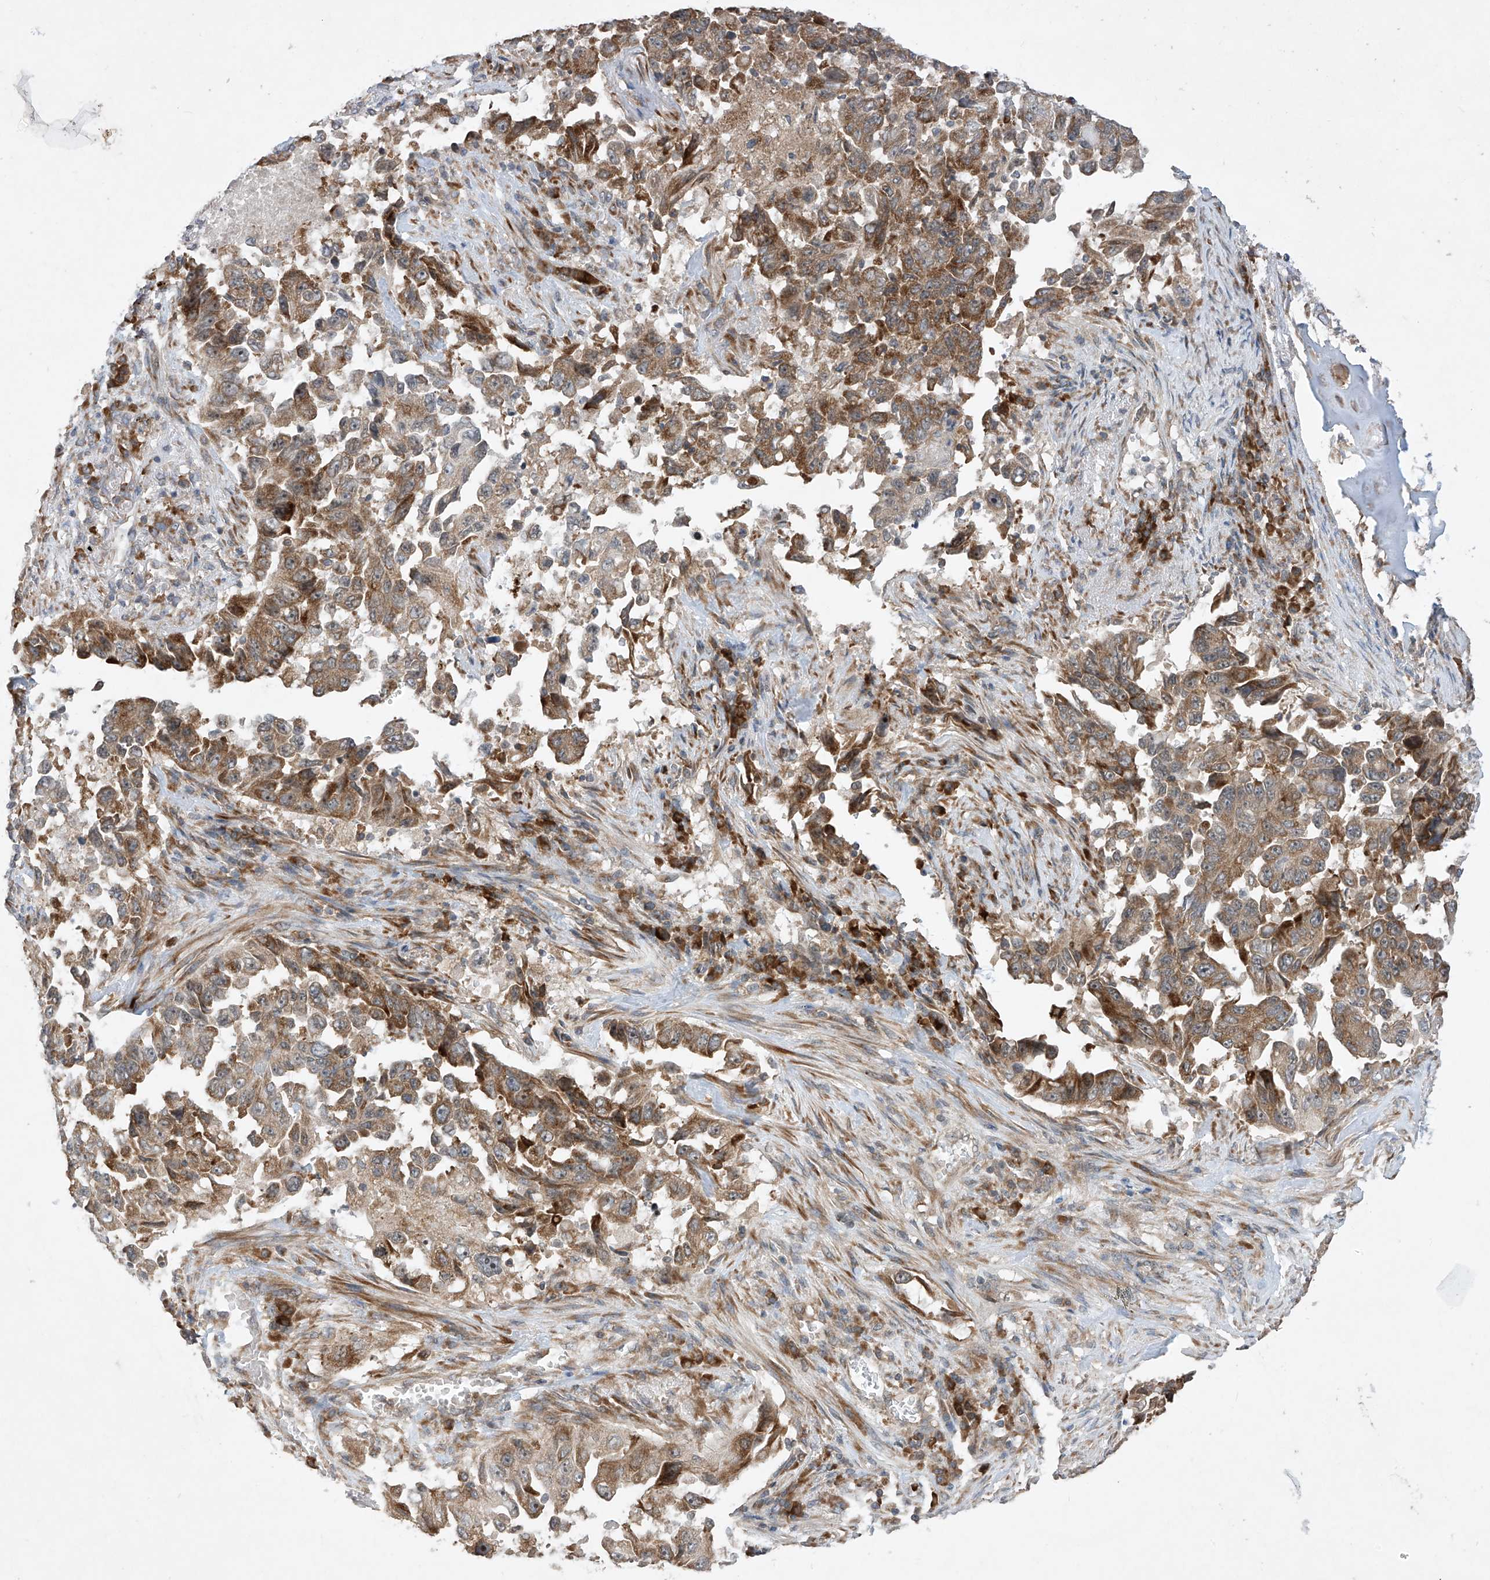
{"staining": {"intensity": "moderate", "quantity": ">75%", "location": "cytoplasmic/membranous"}, "tissue": "lung cancer", "cell_type": "Tumor cells", "image_type": "cancer", "snomed": [{"axis": "morphology", "description": "Adenocarcinoma, NOS"}, {"axis": "topography", "description": "Lung"}], "caption": "IHC histopathology image of lung cancer stained for a protein (brown), which displays medium levels of moderate cytoplasmic/membranous staining in approximately >75% of tumor cells.", "gene": "RPL34", "patient": {"sex": "female", "age": 51}}